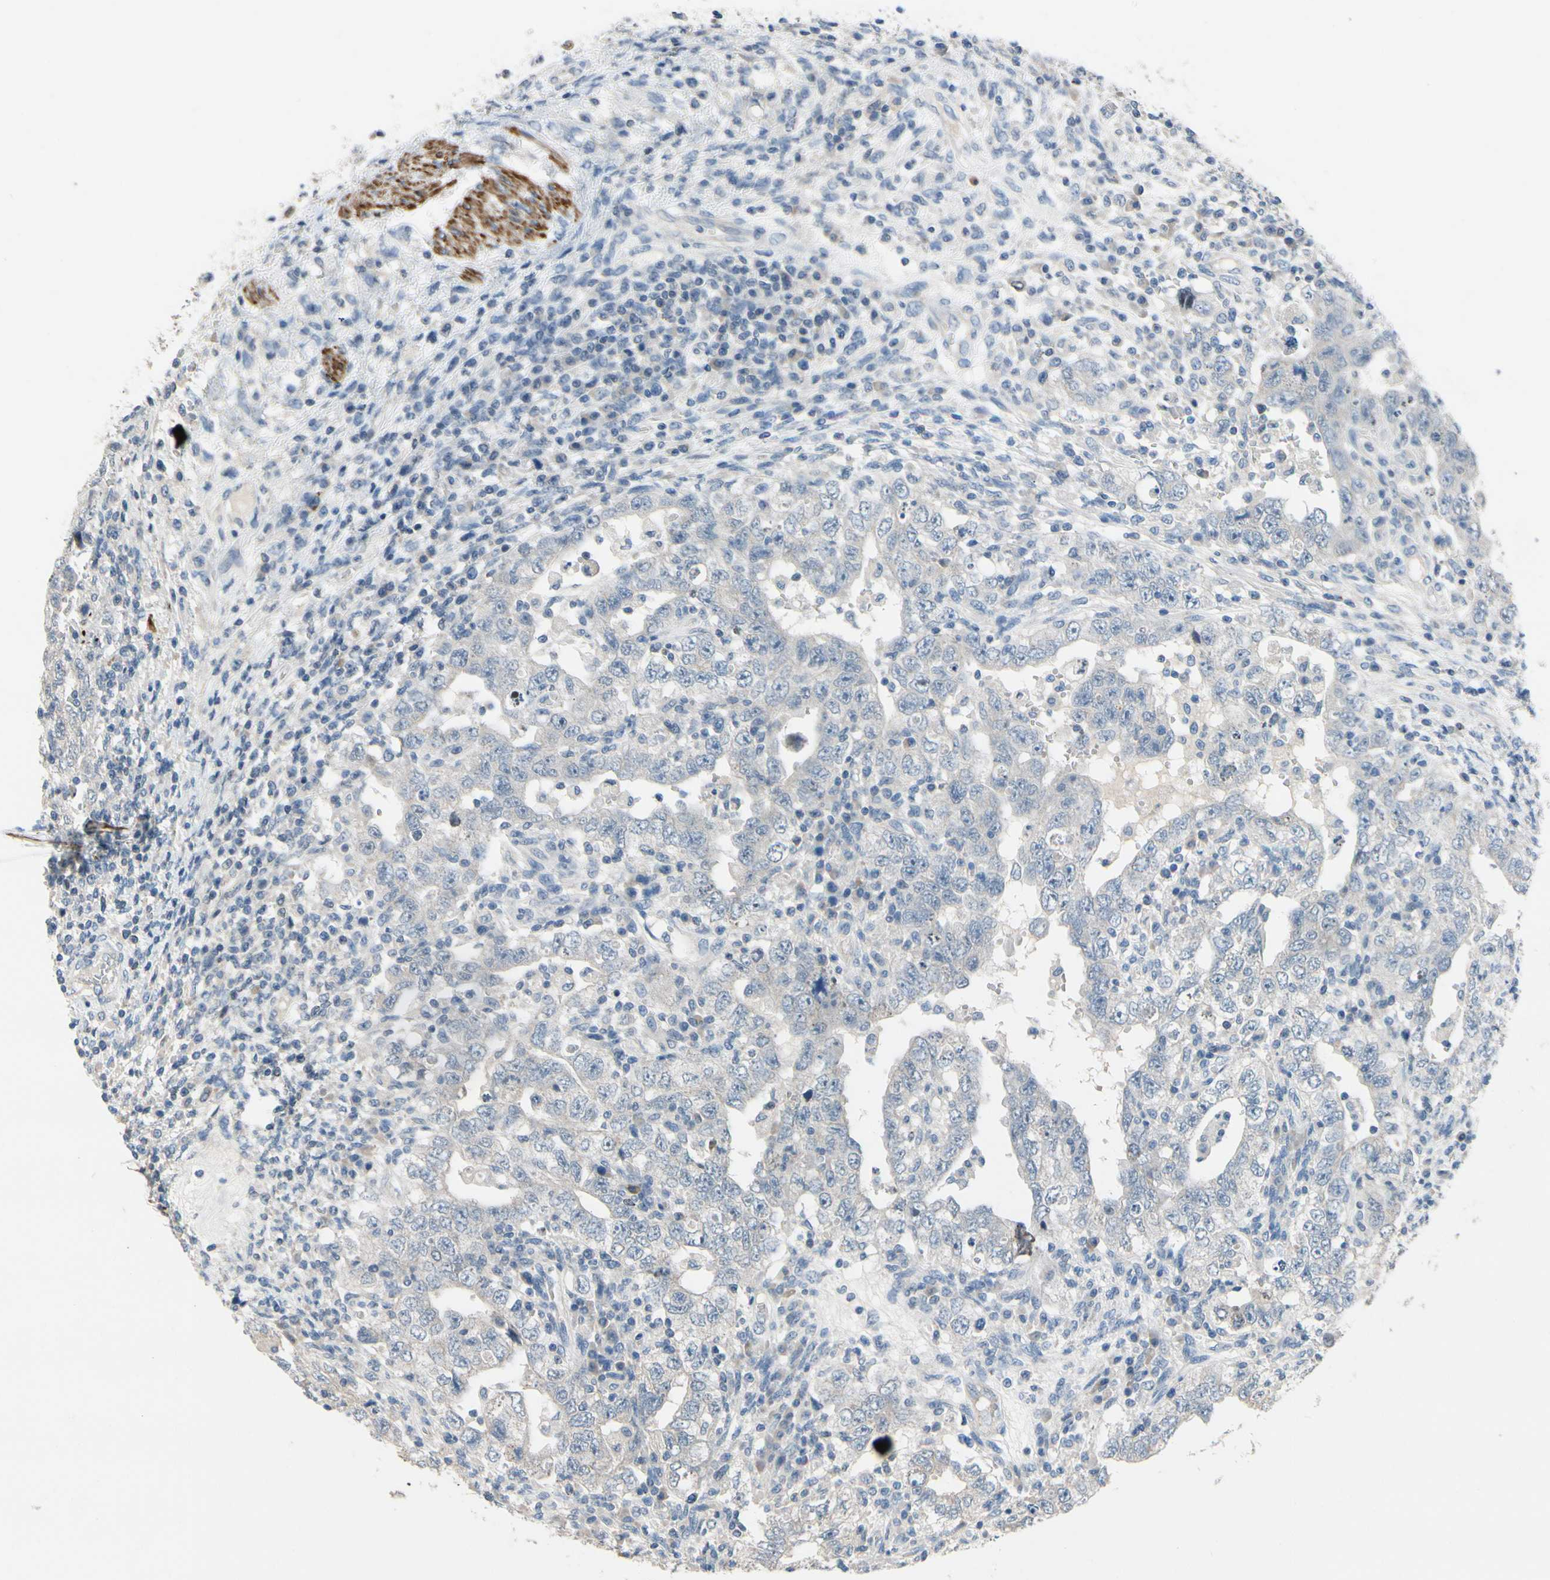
{"staining": {"intensity": "negative", "quantity": "none", "location": "none"}, "tissue": "testis cancer", "cell_type": "Tumor cells", "image_type": "cancer", "snomed": [{"axis": "morphology", "description": "Carcinoma, Embryonal, NOS"}, {"axis": "topography", "description": "Testis"}], "caption": "Testis cancer (embryonal carcinoma) was stained to show a protein in brown. There is no significant positivity in tumor cells.", "gene": "SLC27A6", "patient": {"sex": "male", "age": 26}}